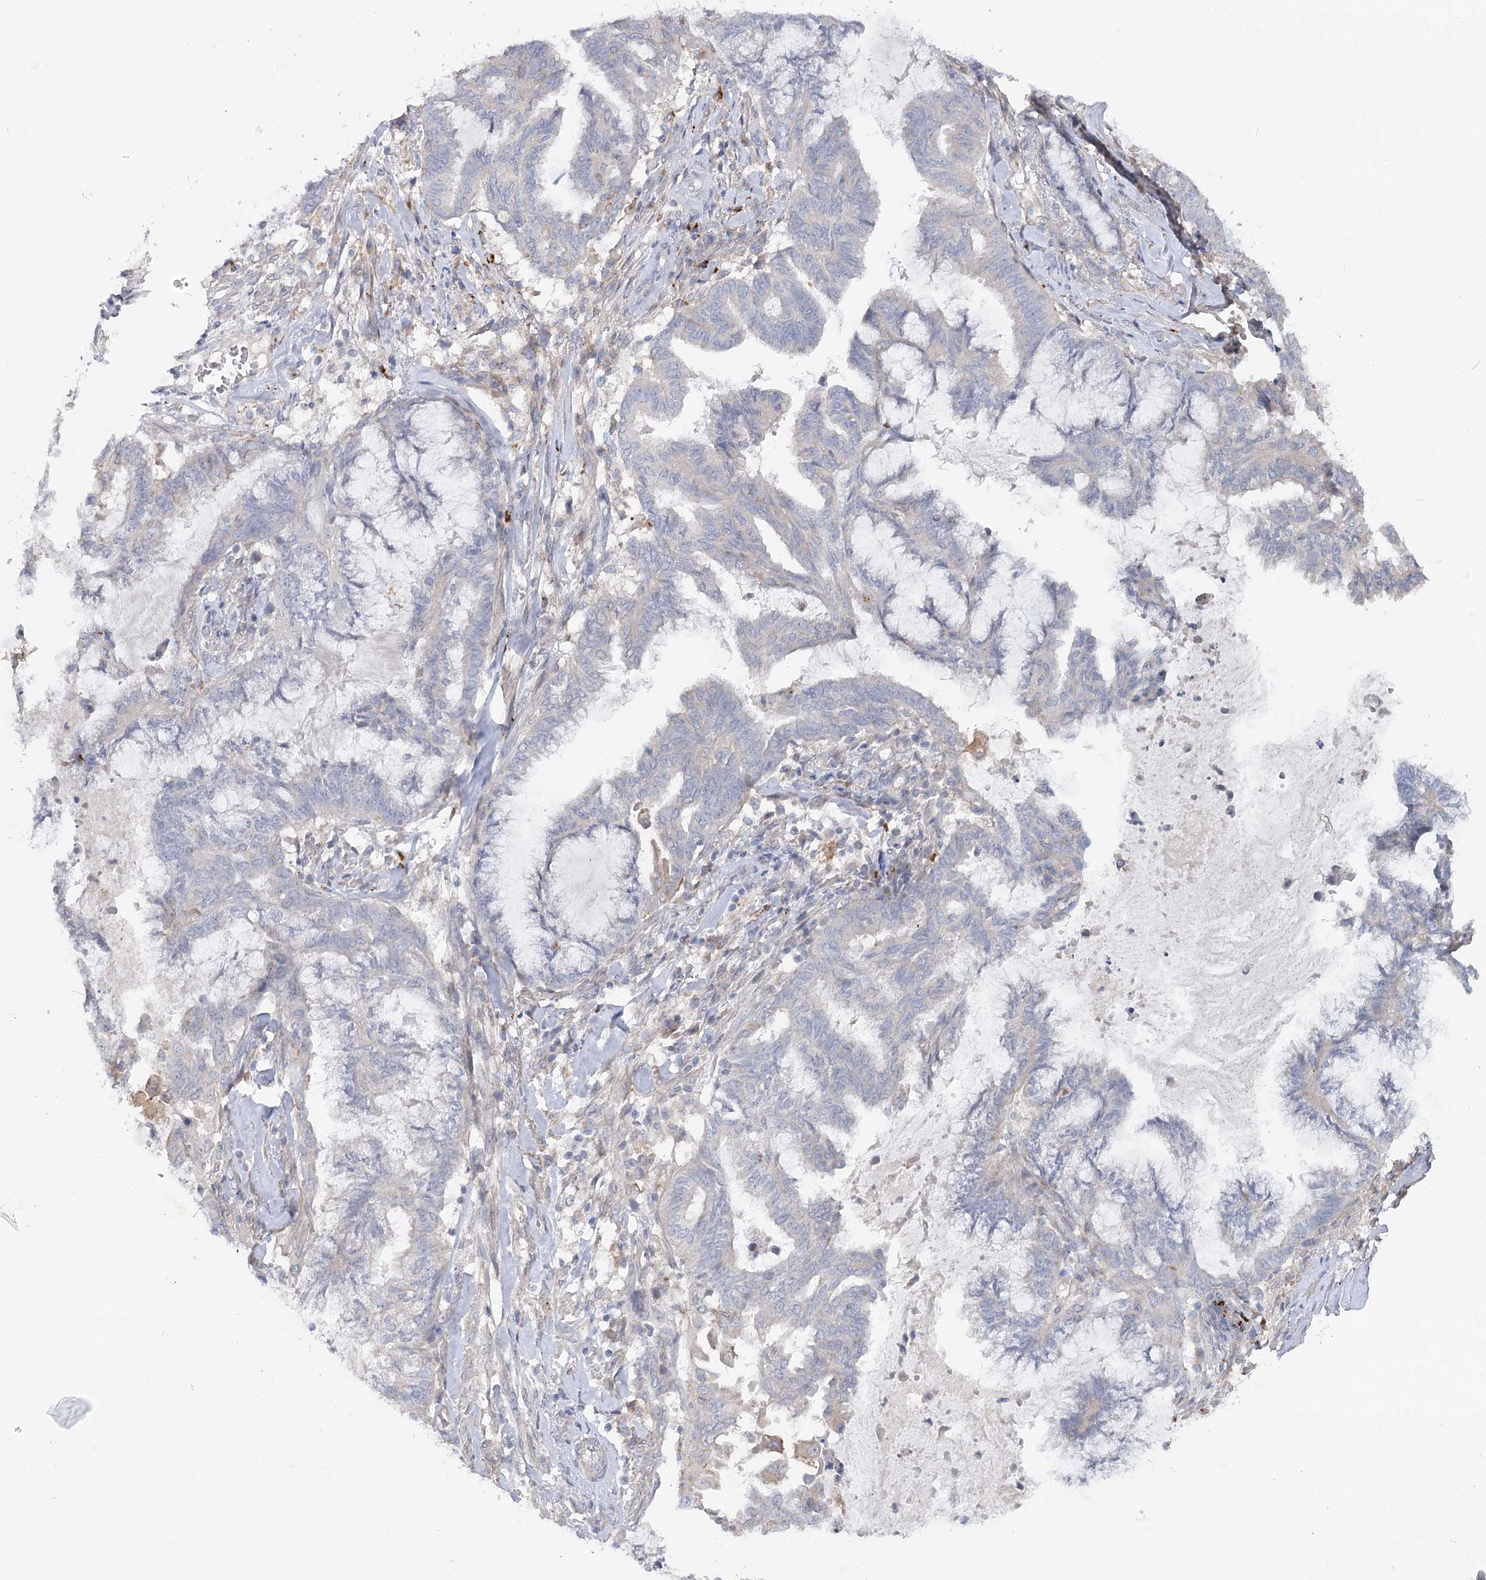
{"staining": {"intensity": "negative", "quantity": "none", "location": "none"}, "tissue": "endometrial cancer", "cell_type": "Tumor cells", "image_type": "cancer", "snomed": [{"axis": "morphology", "description": "Adenocarcinoma, NOS"}, {"axis": "topography", "description": "Endometrium"}], "caption": "There is no significant positivity in tumor cells of endometrial adenocarcinoma.", "gene": "SCN11A", "patient": {"sex": "female", "age": 86}}